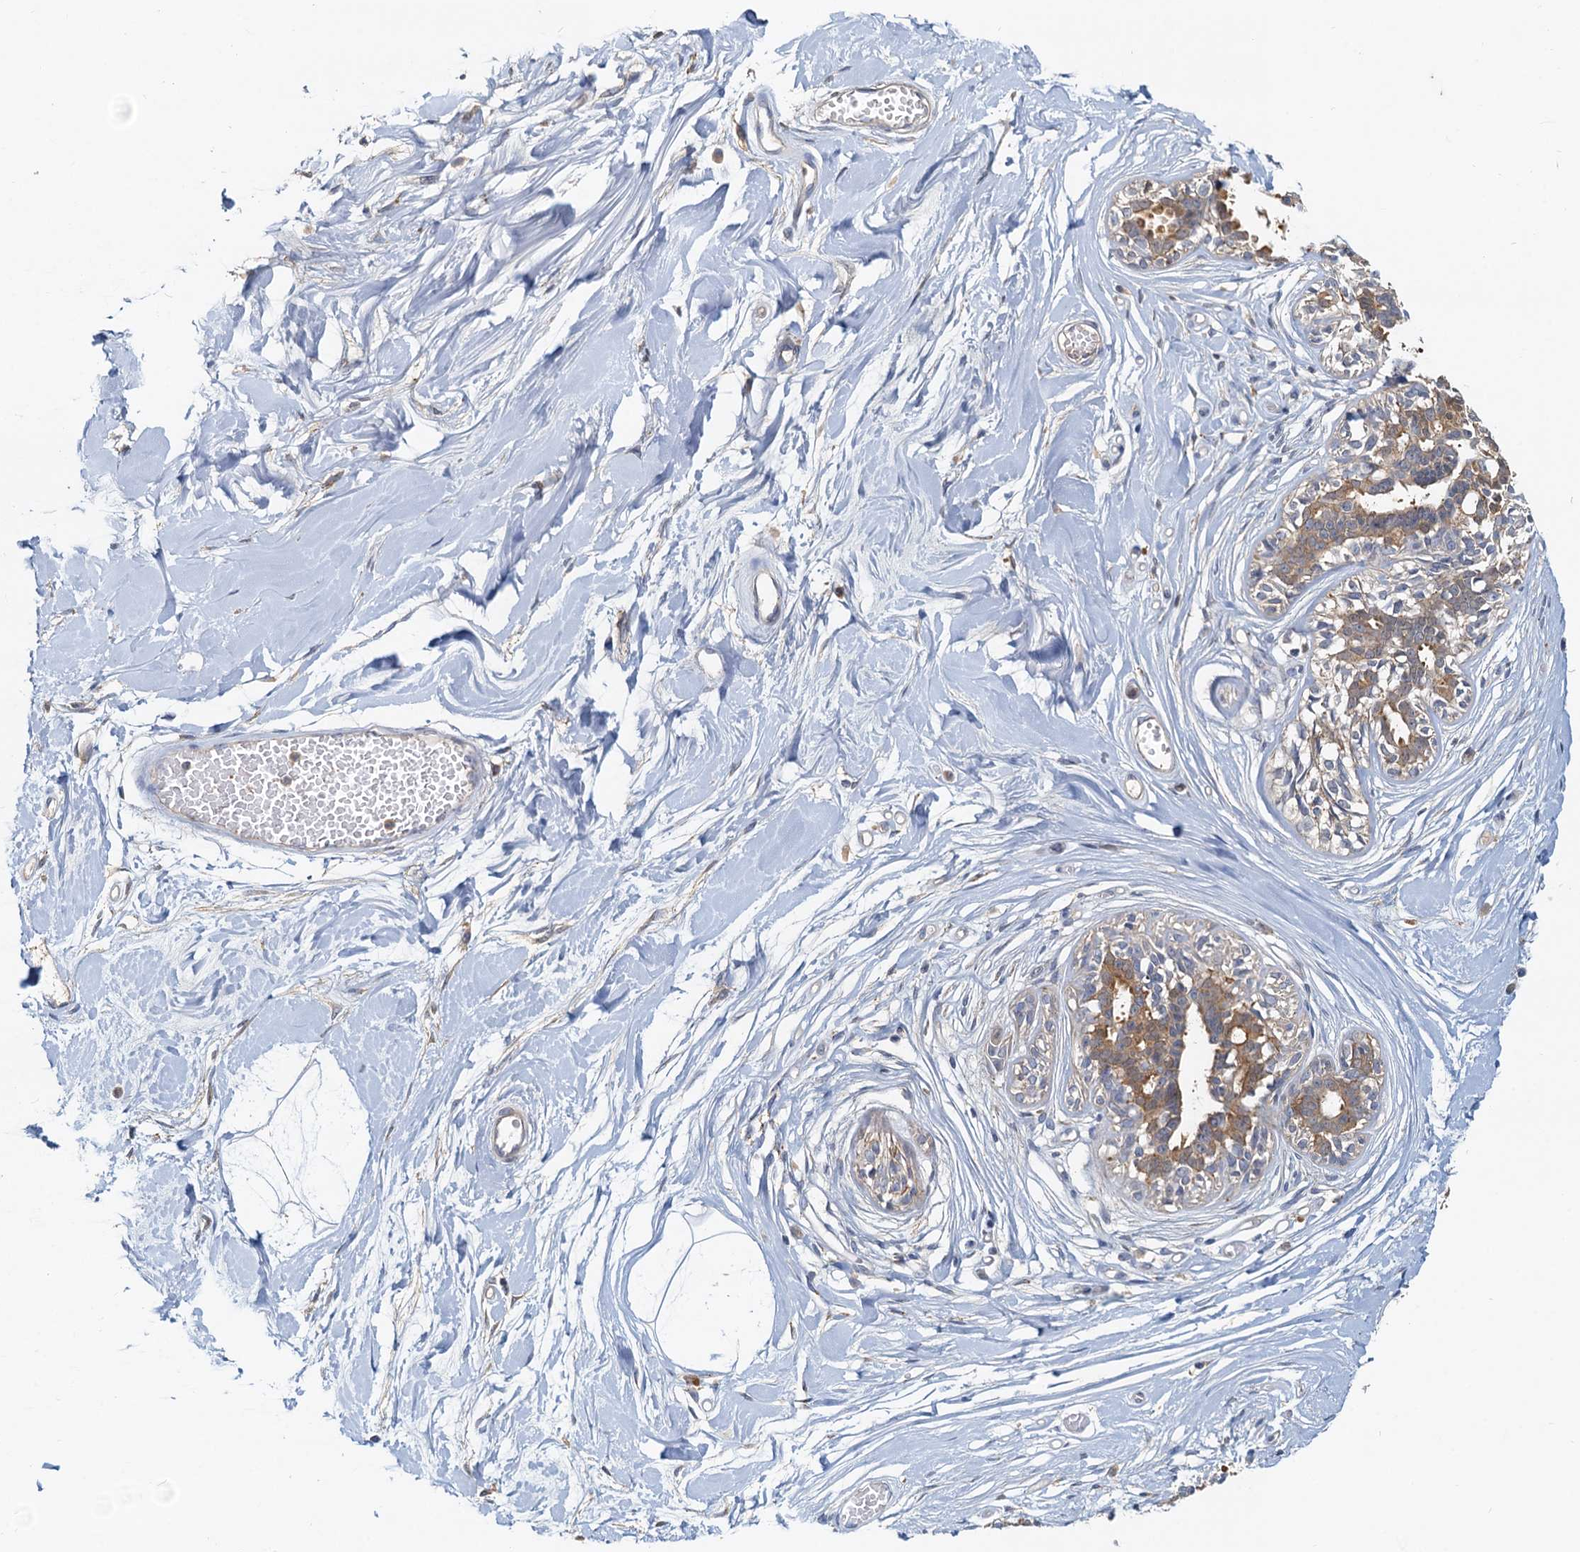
{"staining": {"intensity": "negative", "quantity": "none", "location": "none"}, "tissue": "breast", "cell_type": "Adipocytes", "image_type": "normal", "snomed": [{"axis": "morphology", "description": "Normal tissue, NOS"}, {"axis": "topography", "description": "Breast"}], "caption": "DAB immunohistochemical staining of normal human breast demonstrates no significant expression in adipocytes. (Stains: DAB (3,3'-diaminobenzidine) IHC with hematoxylin counter stain, Microscopy: brightfield microscopy at high magnification).", "gene": "TOLLIP", "patient": {"sex": "female", "age": 45}}